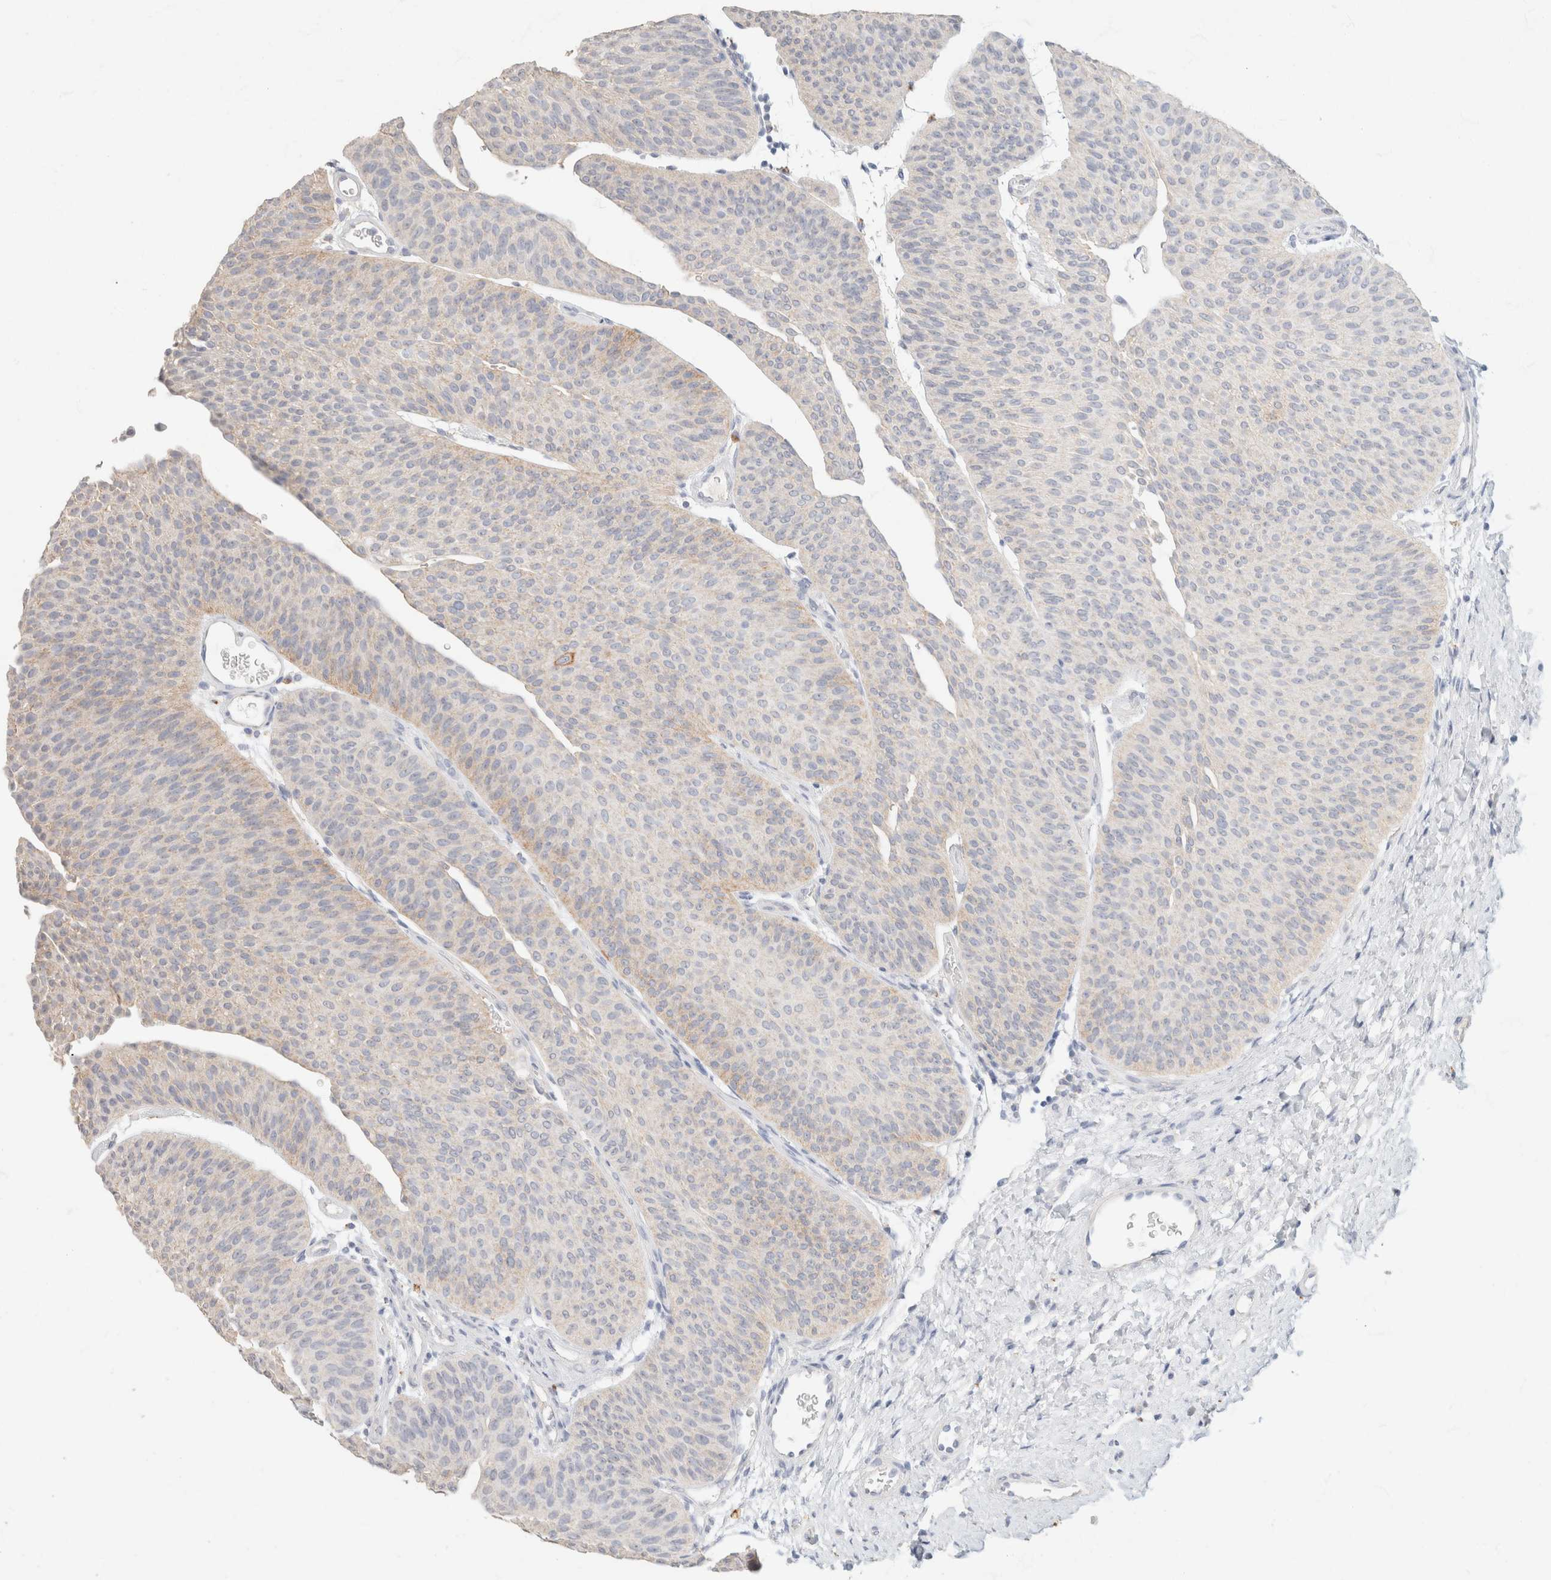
{"staining": {"intensity": "weak", "quantity": "<25%", "location": "cytoplasmic/membranous"}, "tissue": "urothelial cancer", "cell_type": "Tumor cells", "image_type": "cancer", "snomed": [{"axis": "morphology", "description": "Urothelial carcinoma, Low grade"}, {"axis": "topography", "description": "Urinary bladder"}], "caption": "Histopathology image shows no protein staining in tumor cells of urothelial cancer tissue.", "gene": "CA12", "patient": {"sex": "female", "age": 60}}